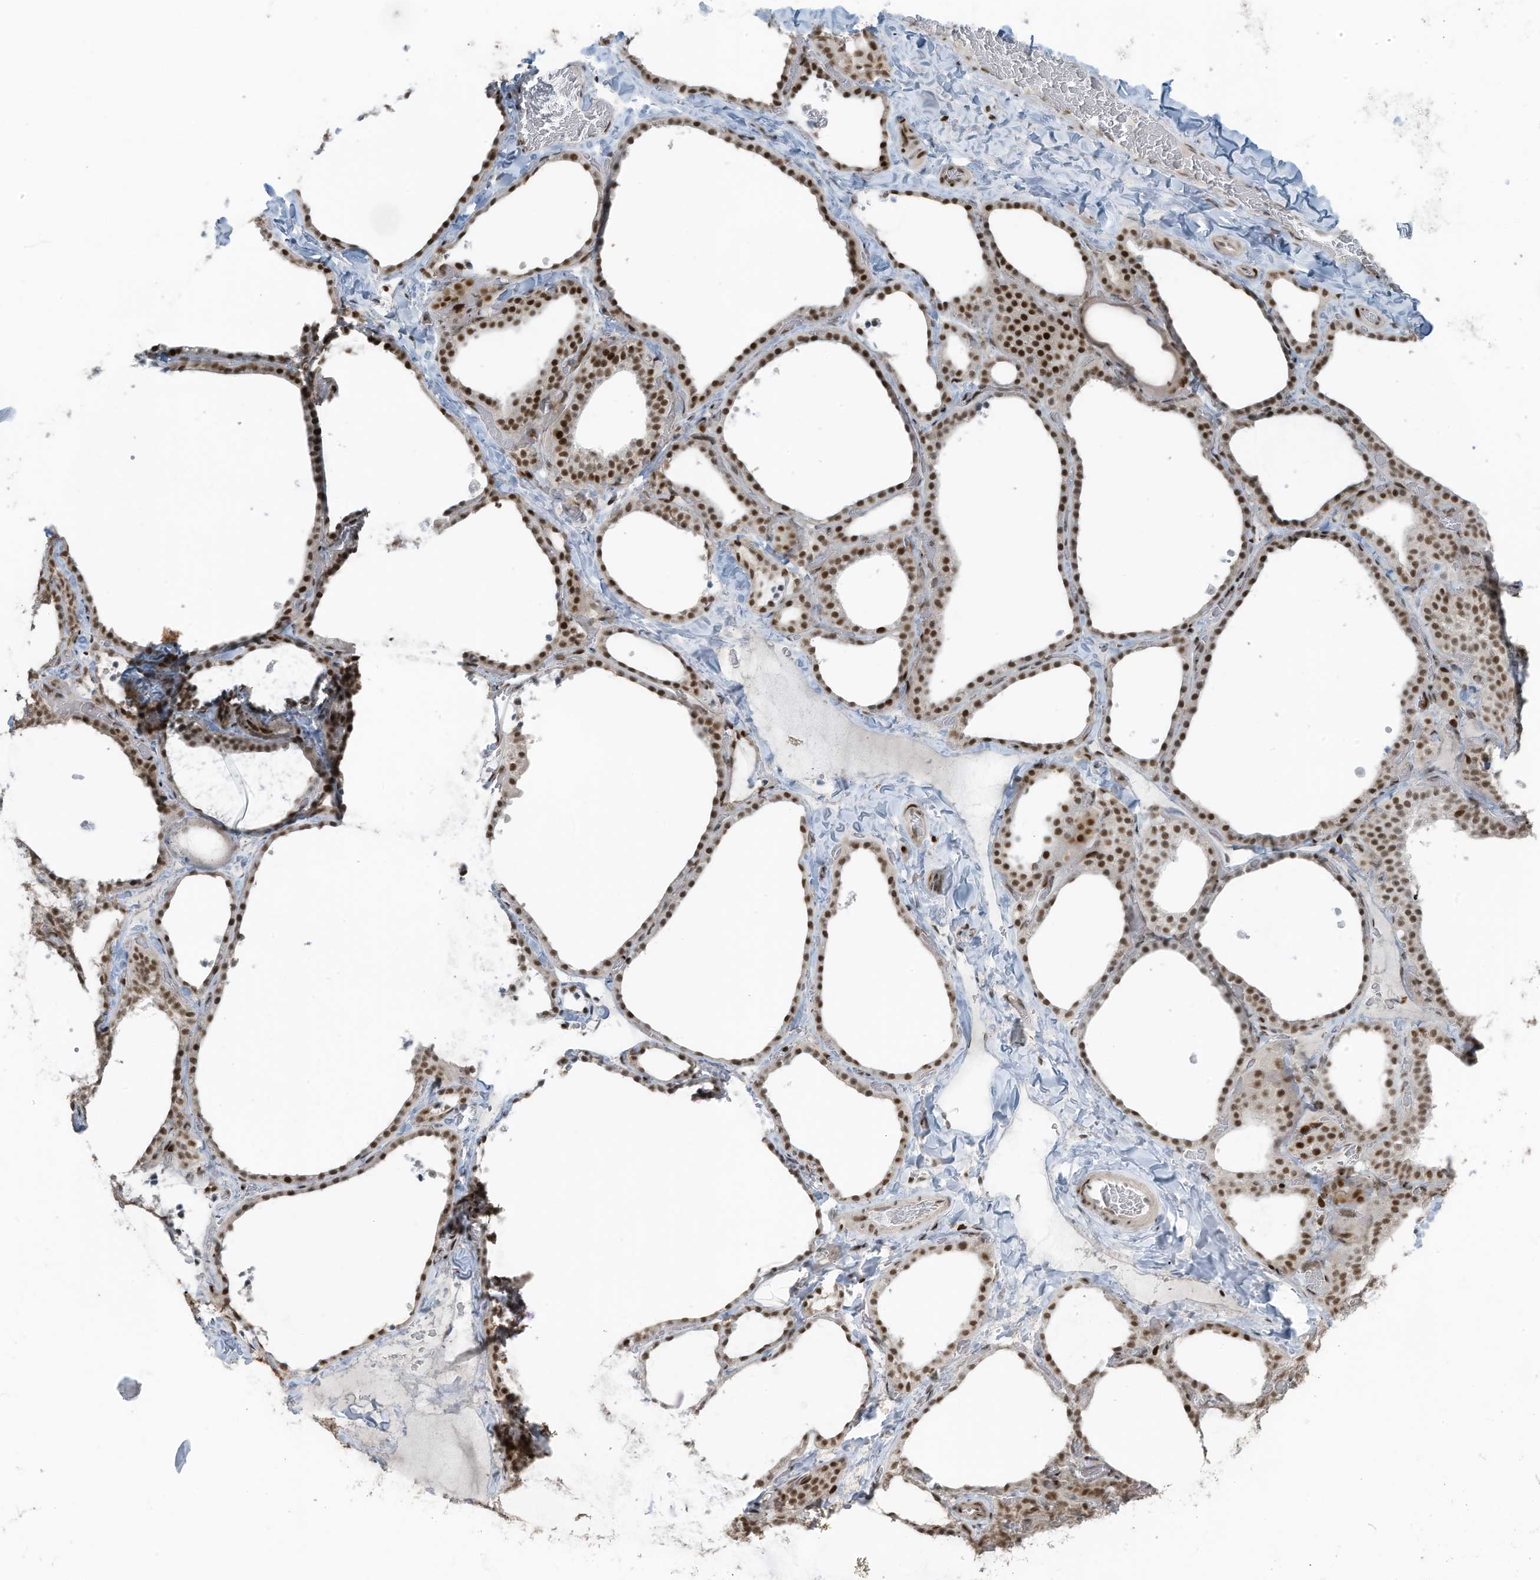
{"staining": {"intensity": "moderate", "quantity": ">75%", "location": "nuclear"}, "tissue": "thyroid gland", "cell_type": "Glandular cells", "image_type": "normal", "snomed": [{"axis": "morphology", "description": "Normal tissue, NOS"}, {"axis": "topography", "description": "Thyroid gland"}], "caption": "Immunohistochemistry staining of normal thyroid gland, which displays medium levels of moderate nuclear staining in approximately >75% of glandular cells indicating moderate nuclear protein positivity. The staining was performed using DAB (3,3'-diaminobenzidine) (brown) for protein detection and nuclei were counterstained in hematoxylin (blue).", "gene": "PCNP", "patient": {"sex": "female", "age": 22}}